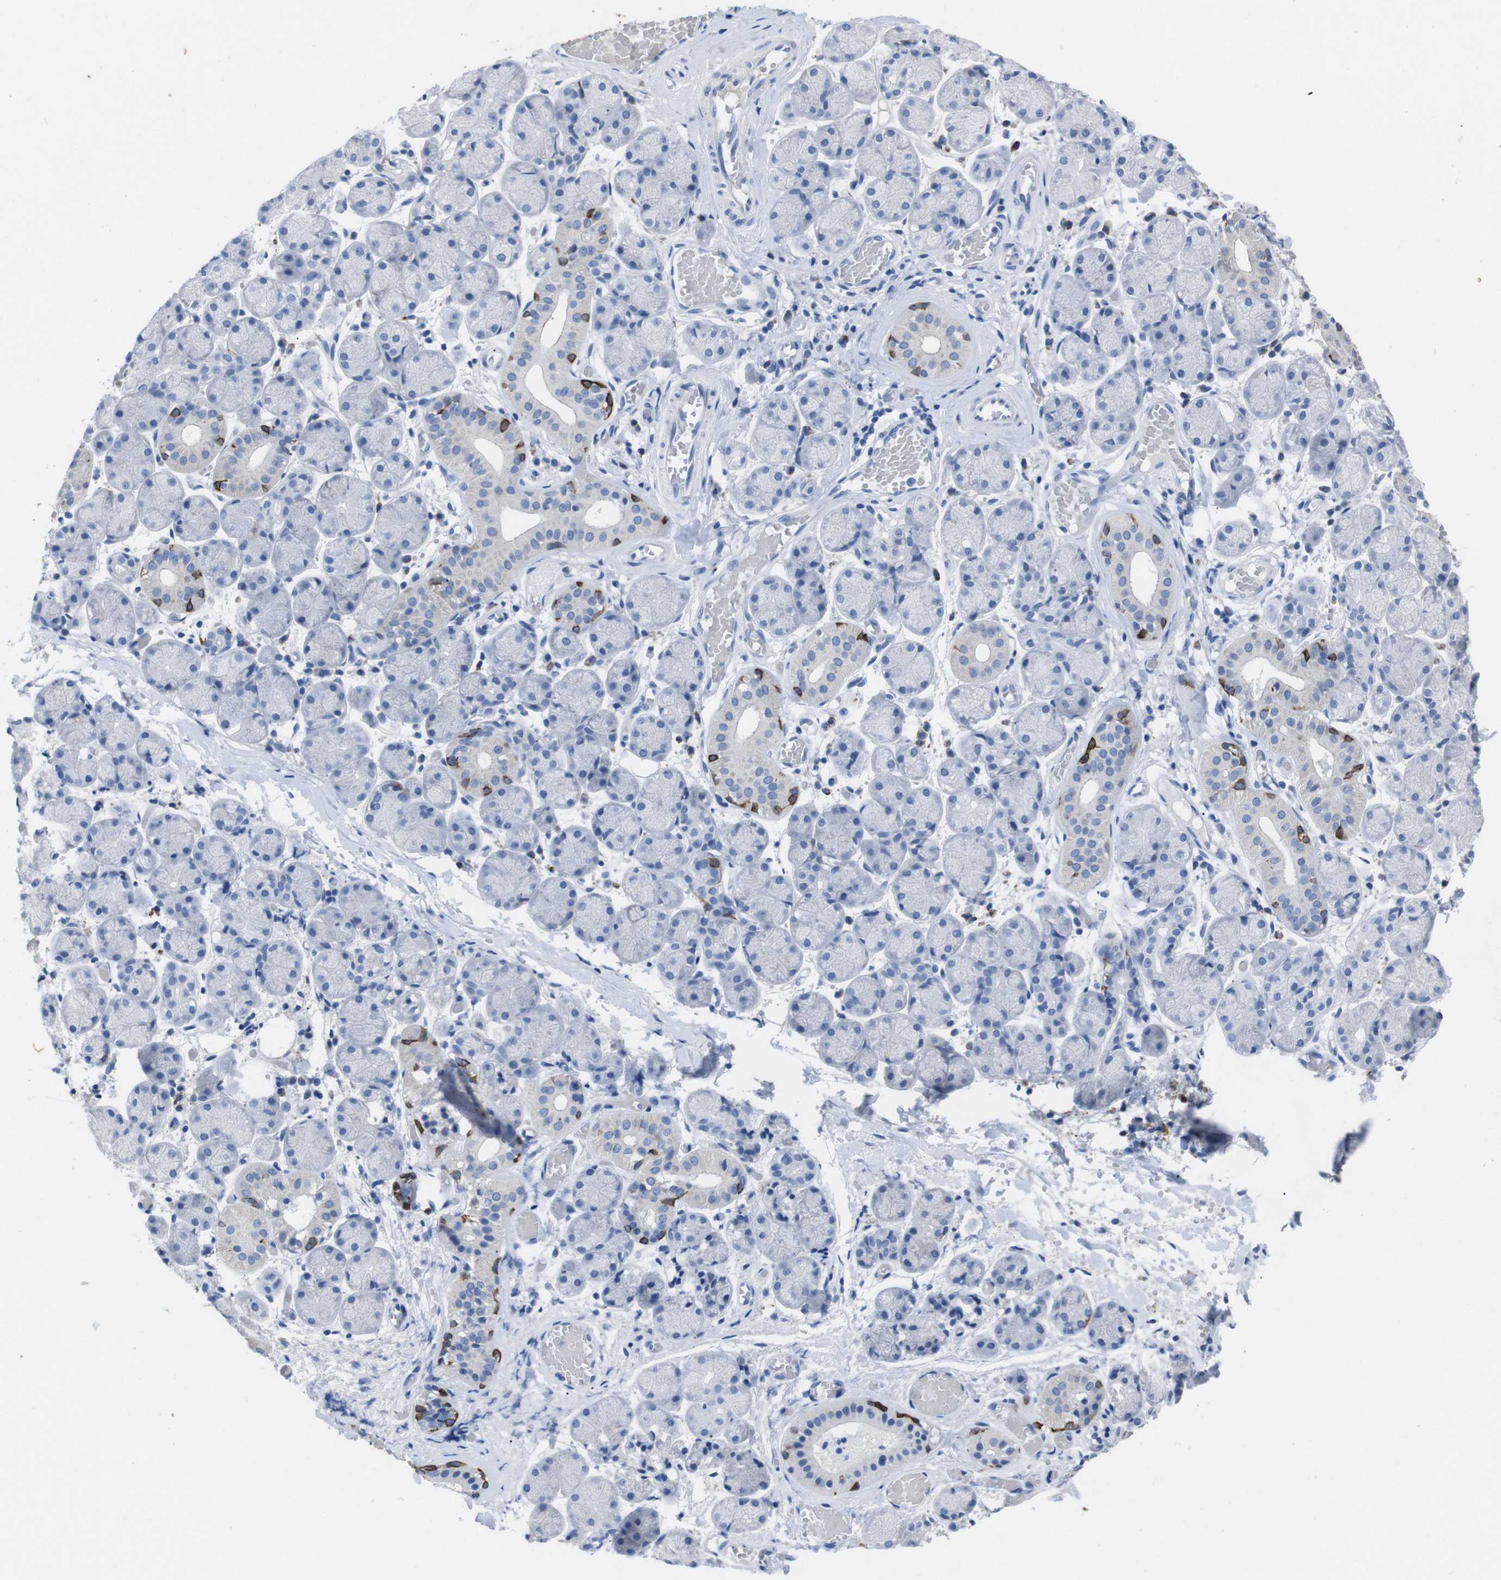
{"staining": {"intensity": "strong", "quantity": "<25%", "location": "cytoplasmic/membranous"}, "tissue": "salivary gland", "cell_type": "Glandular cells", "image_type": "normal", "snomed": [{"axis": "morphology", "description": "Normal tissue, NOS"}, {"axis": "topography", "description": "Salivary gland"}], "caption": "About <25% of glandular cells in benign human salivary gland display strong cytoplasmic/membranous protein expression as visualized by brown immunohistochemical staining.", "gene": "GJB2", "patient": {"sex": "female", "age": 24}}